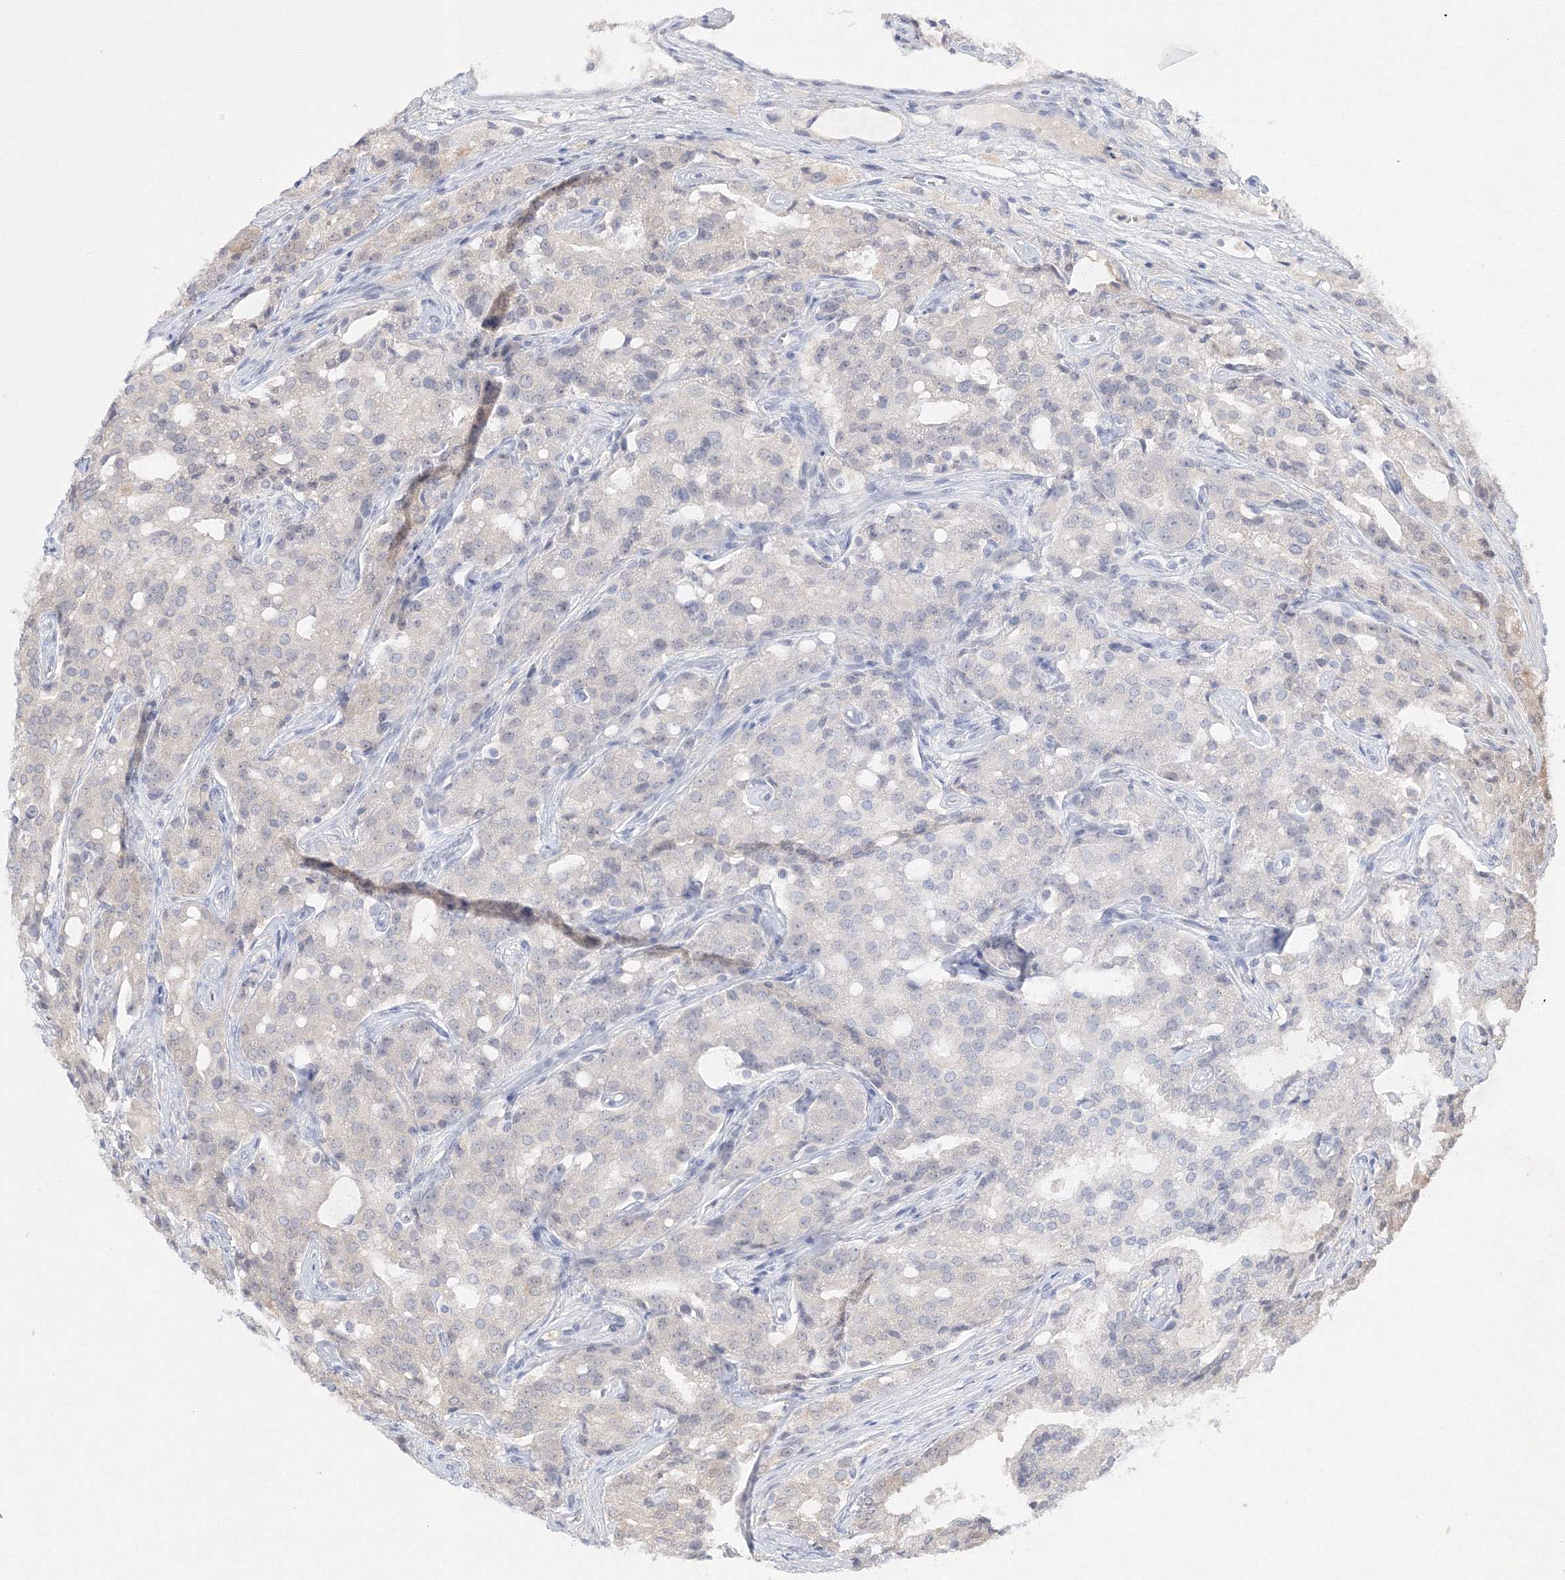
{"staining": {"intensity": "negative", "quantity": "none", "location": "none"}, "tissue": "prostate cancer", "cell_type": "Tumor cells", "image_type": "cancer", "snomed": [{"axis": "morphology", "description": "Adenocarcinoma, High grade"}, {"axis": "topography", "description": "Prostate"}], "caption": "An IHC photomicrograph of adenocarcinoma (high-grade) (prostate) is shown. There is no staining in tumor cells of adenocarcinoma (high-grade) (prostate).", "gene": "NXPE3", "patient": {"sex": "male", "age": 72}}